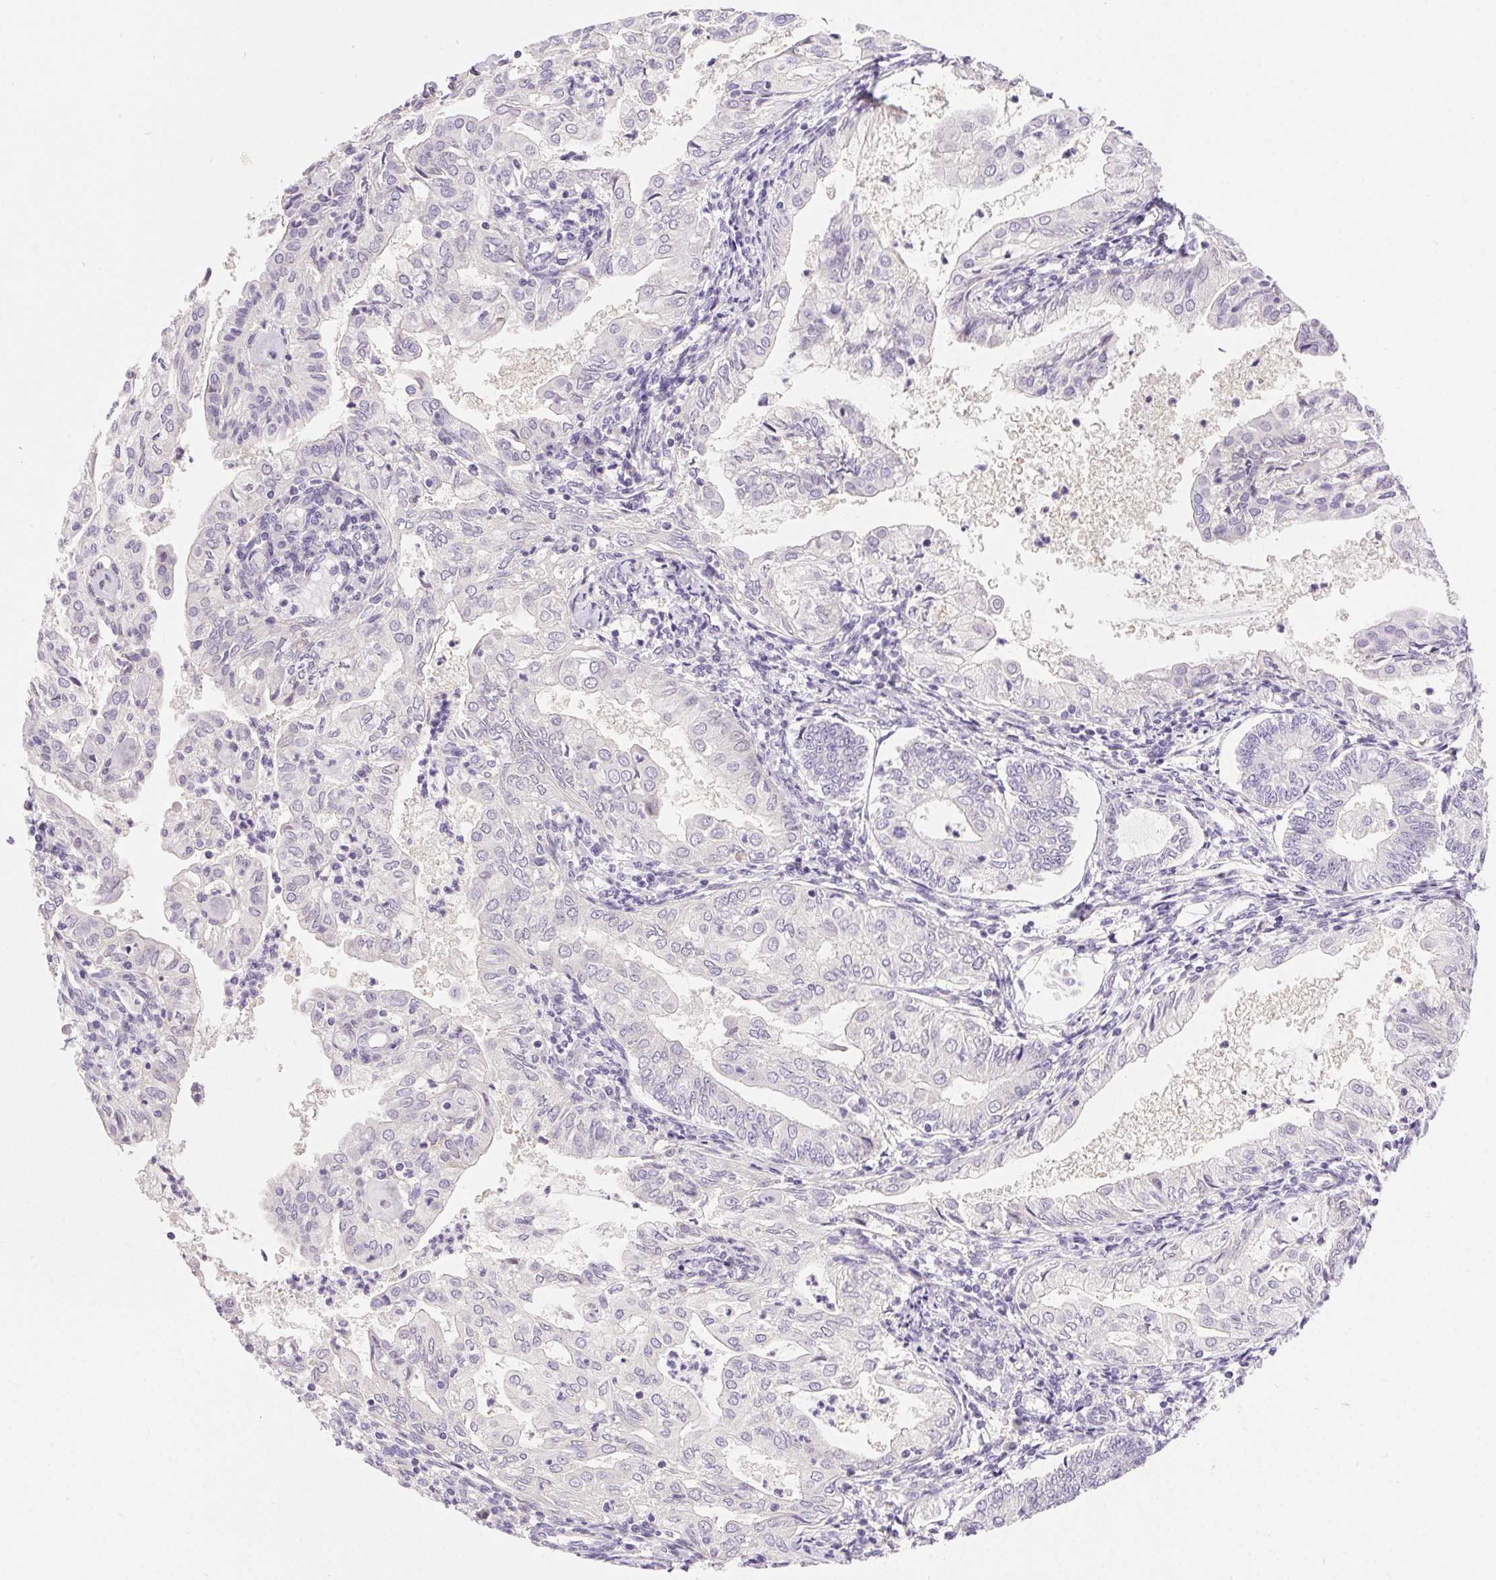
{"staining": {"intensity": "negative", "quantity": "none", "location": "none"}, "tissue": "endometrial cancer", "cell_type": "Tumor cells", "image_type": "cancer", "snomed": [{"axis": "morphology", "description": "Adenocarcinoma, NOS"}, {"axis": "topography", "description": "Endometrium"}], "caption": "Immunohistochemistry photomicrograph of neoplastic tissue: human endometrial cancer stained with DAB shows no significant protein positivity in tumor cells.", "gene": "SYT11", "patient": {"sex": "female", "age": 68}}